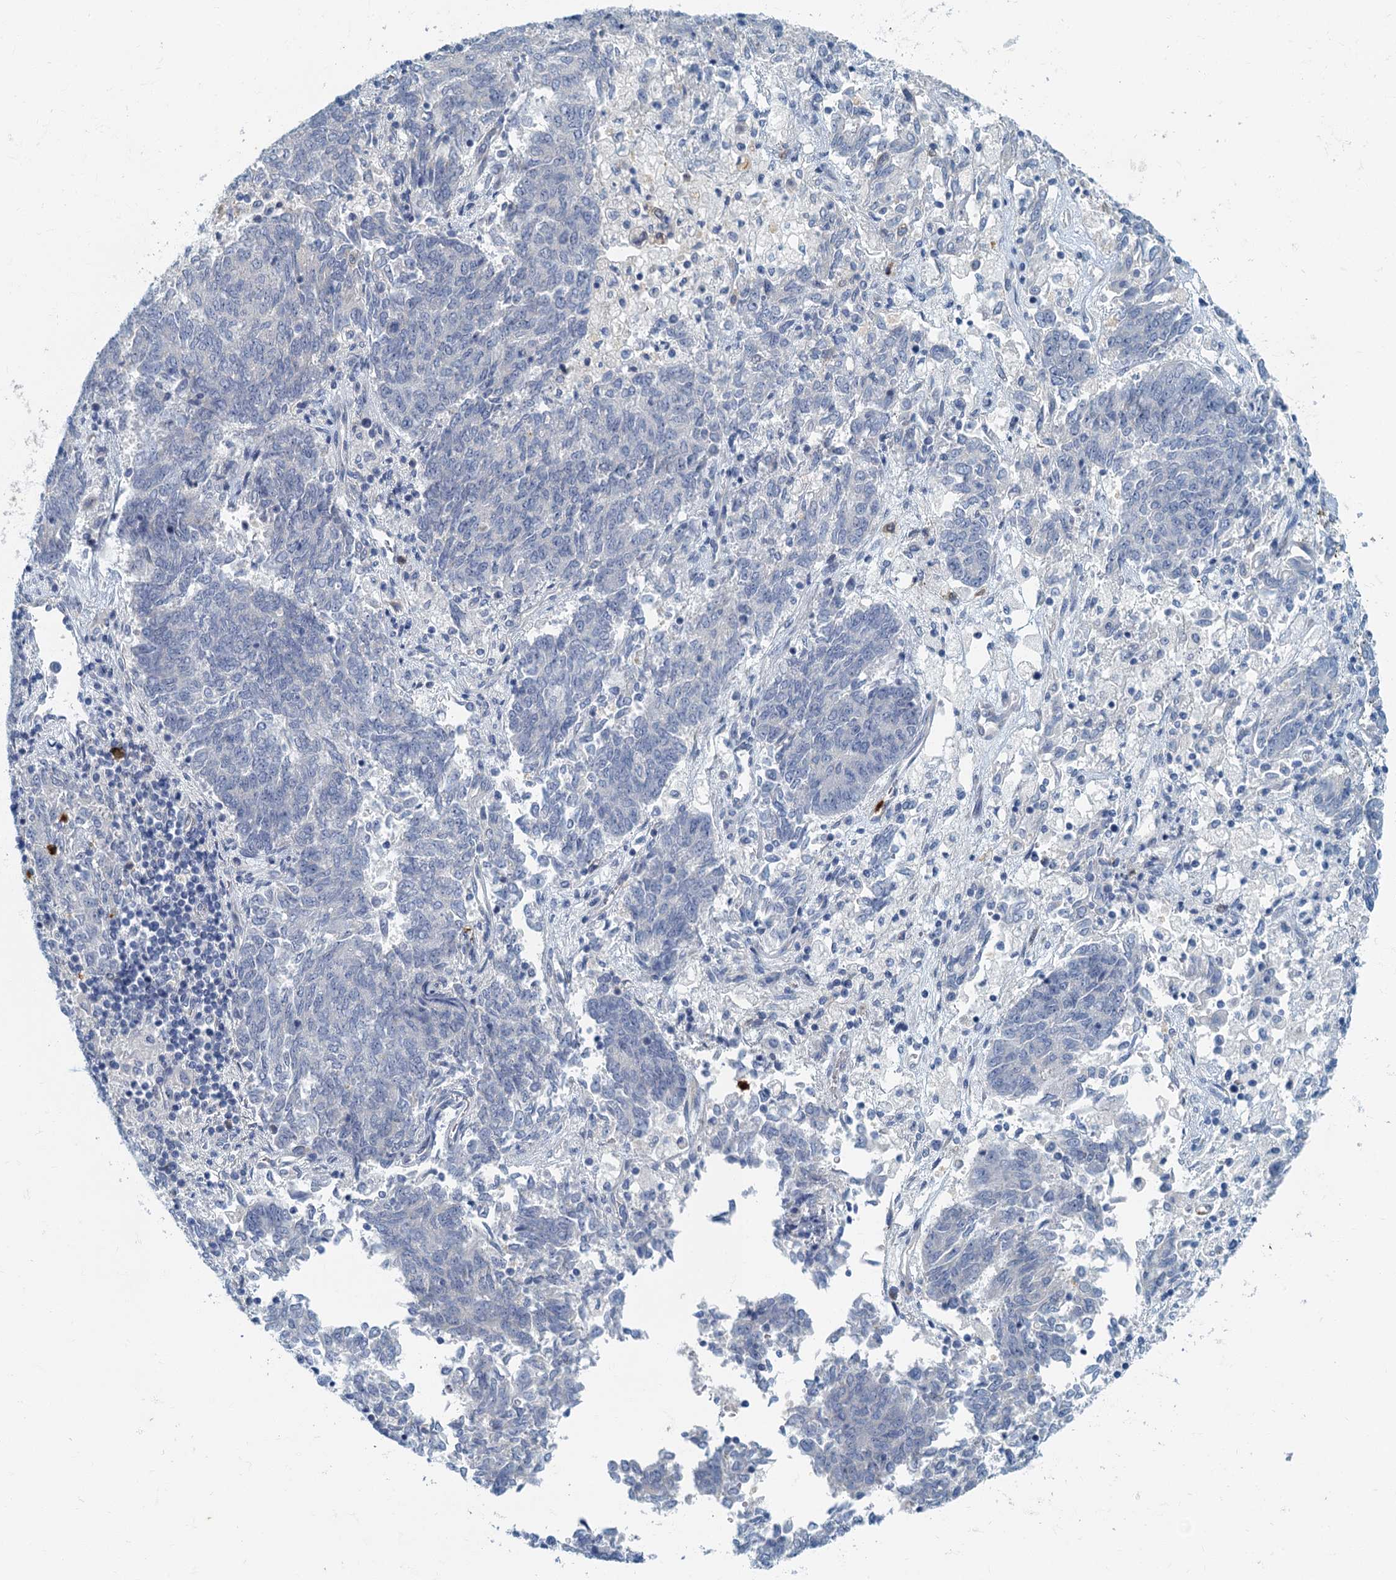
{"staining": {"intensity": "negative", "quantity": "none", "location": "none"}, "tissue": "endometrial cancer", "cell_type": "Tumor cells", "image_type": "cancer", "snomed": [{"axis": "morphology", "description": "Adenocarcinoma, NOS"}, {"axis": "topography", "description": "Endometrium"}], "caption": "The immunohistochemistry (IHC) photomicrograph has no significant positivity in tumor cells of endometrial cancer tissue. (DAB immunohistochemistry (IHC), high magnification).", "gene": "ANKDD1A", "patient": {"sex": "female", "age": 80}}